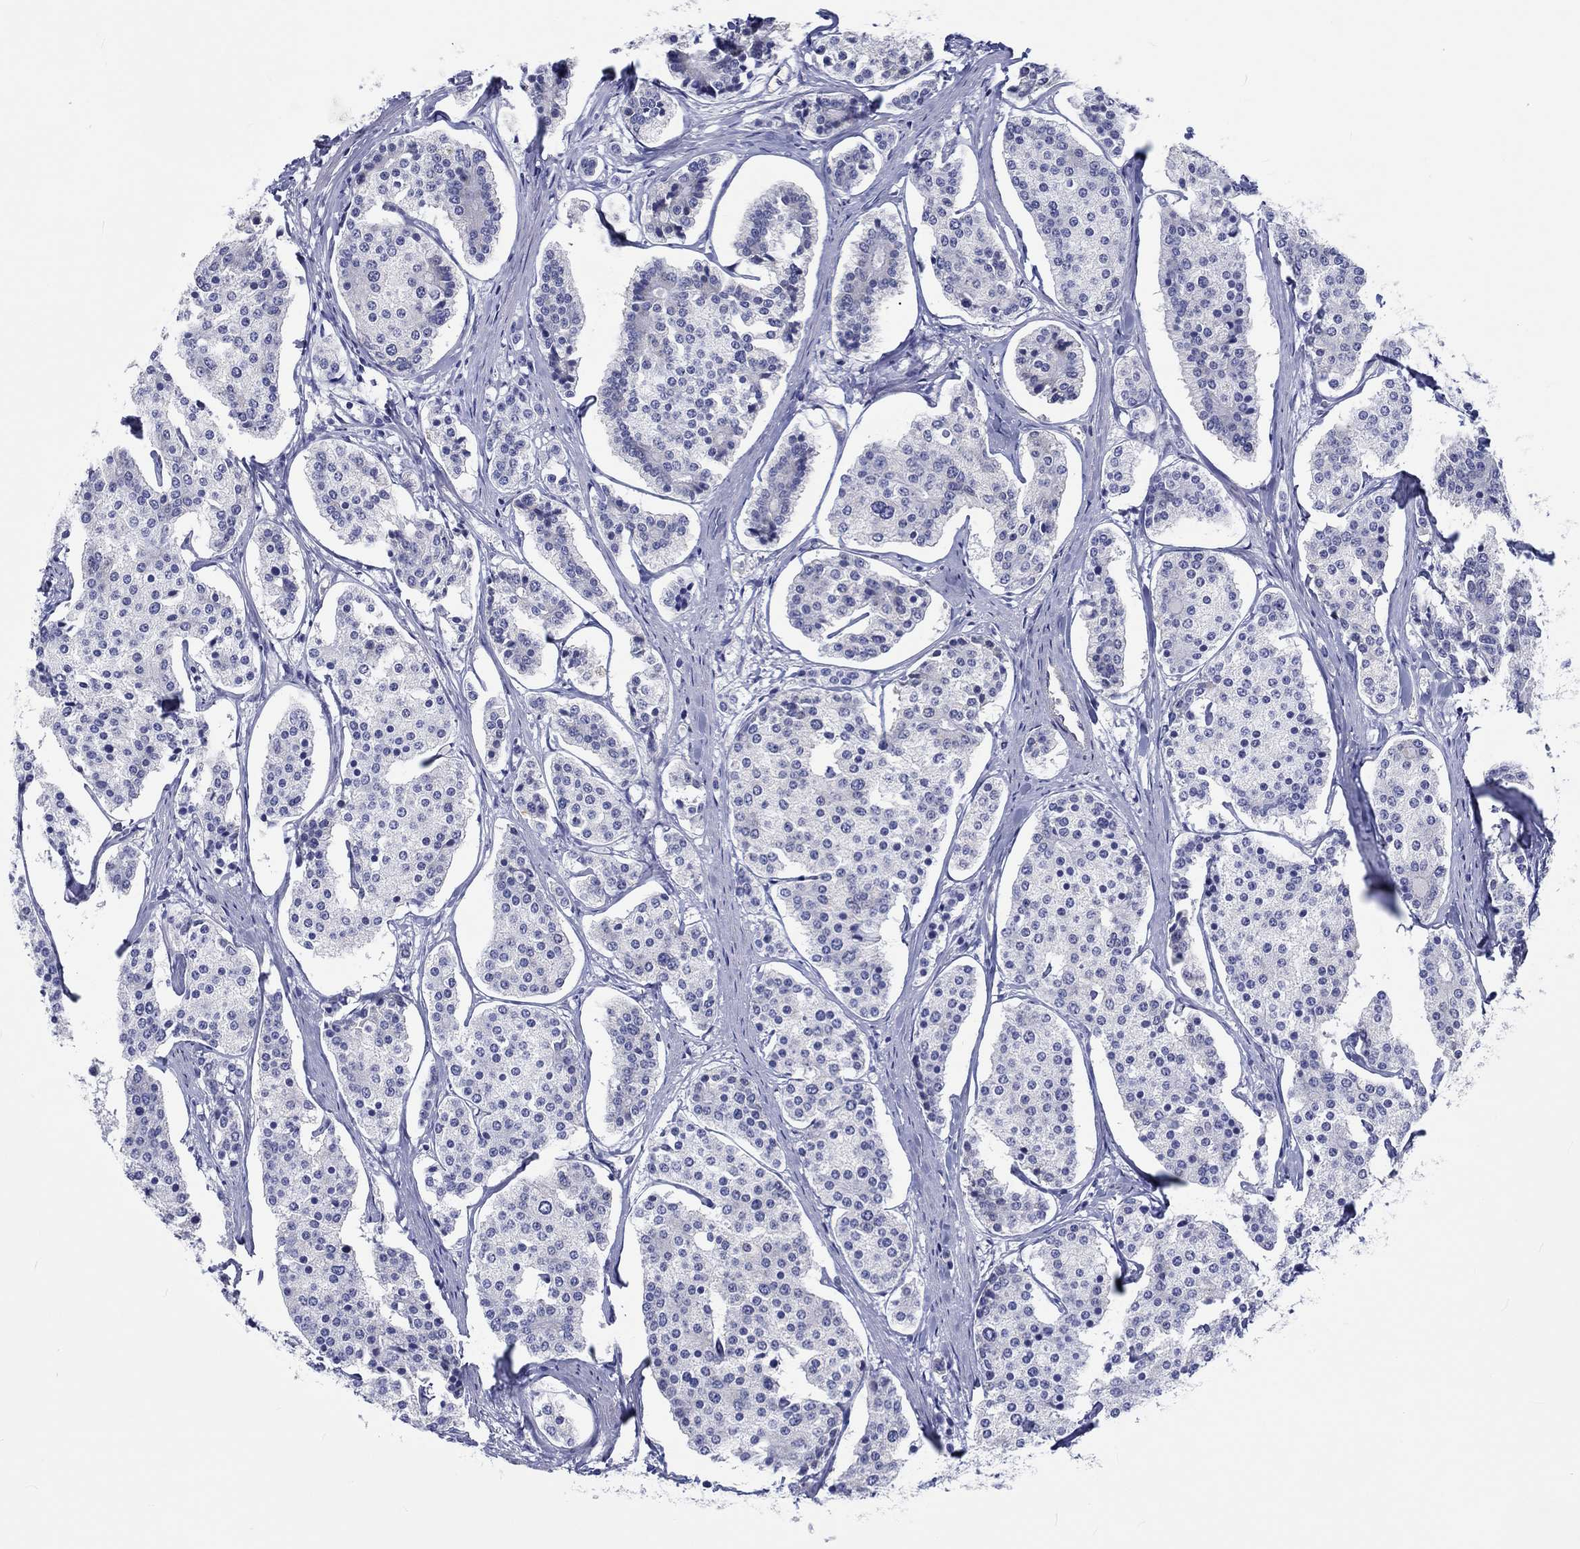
{"staining": {"intensity": "negative", "quantity": "none", "location": "none"}, "tissue": "carcinoid", "cell_type": "Tumor cells", "image_type": "cancer", "snomed": [{"axis": "morphology", "description": "Carcinoid, malignant, NOS"}, {"axis": "topography", "description": "Small intestine"}], "caption": "Immunohistochemistry (IHC) of human carcinoid exhibits no expression in tumor cells.", "gene": "CDY2B", "patient": {"sex": "female", "age": 65}}